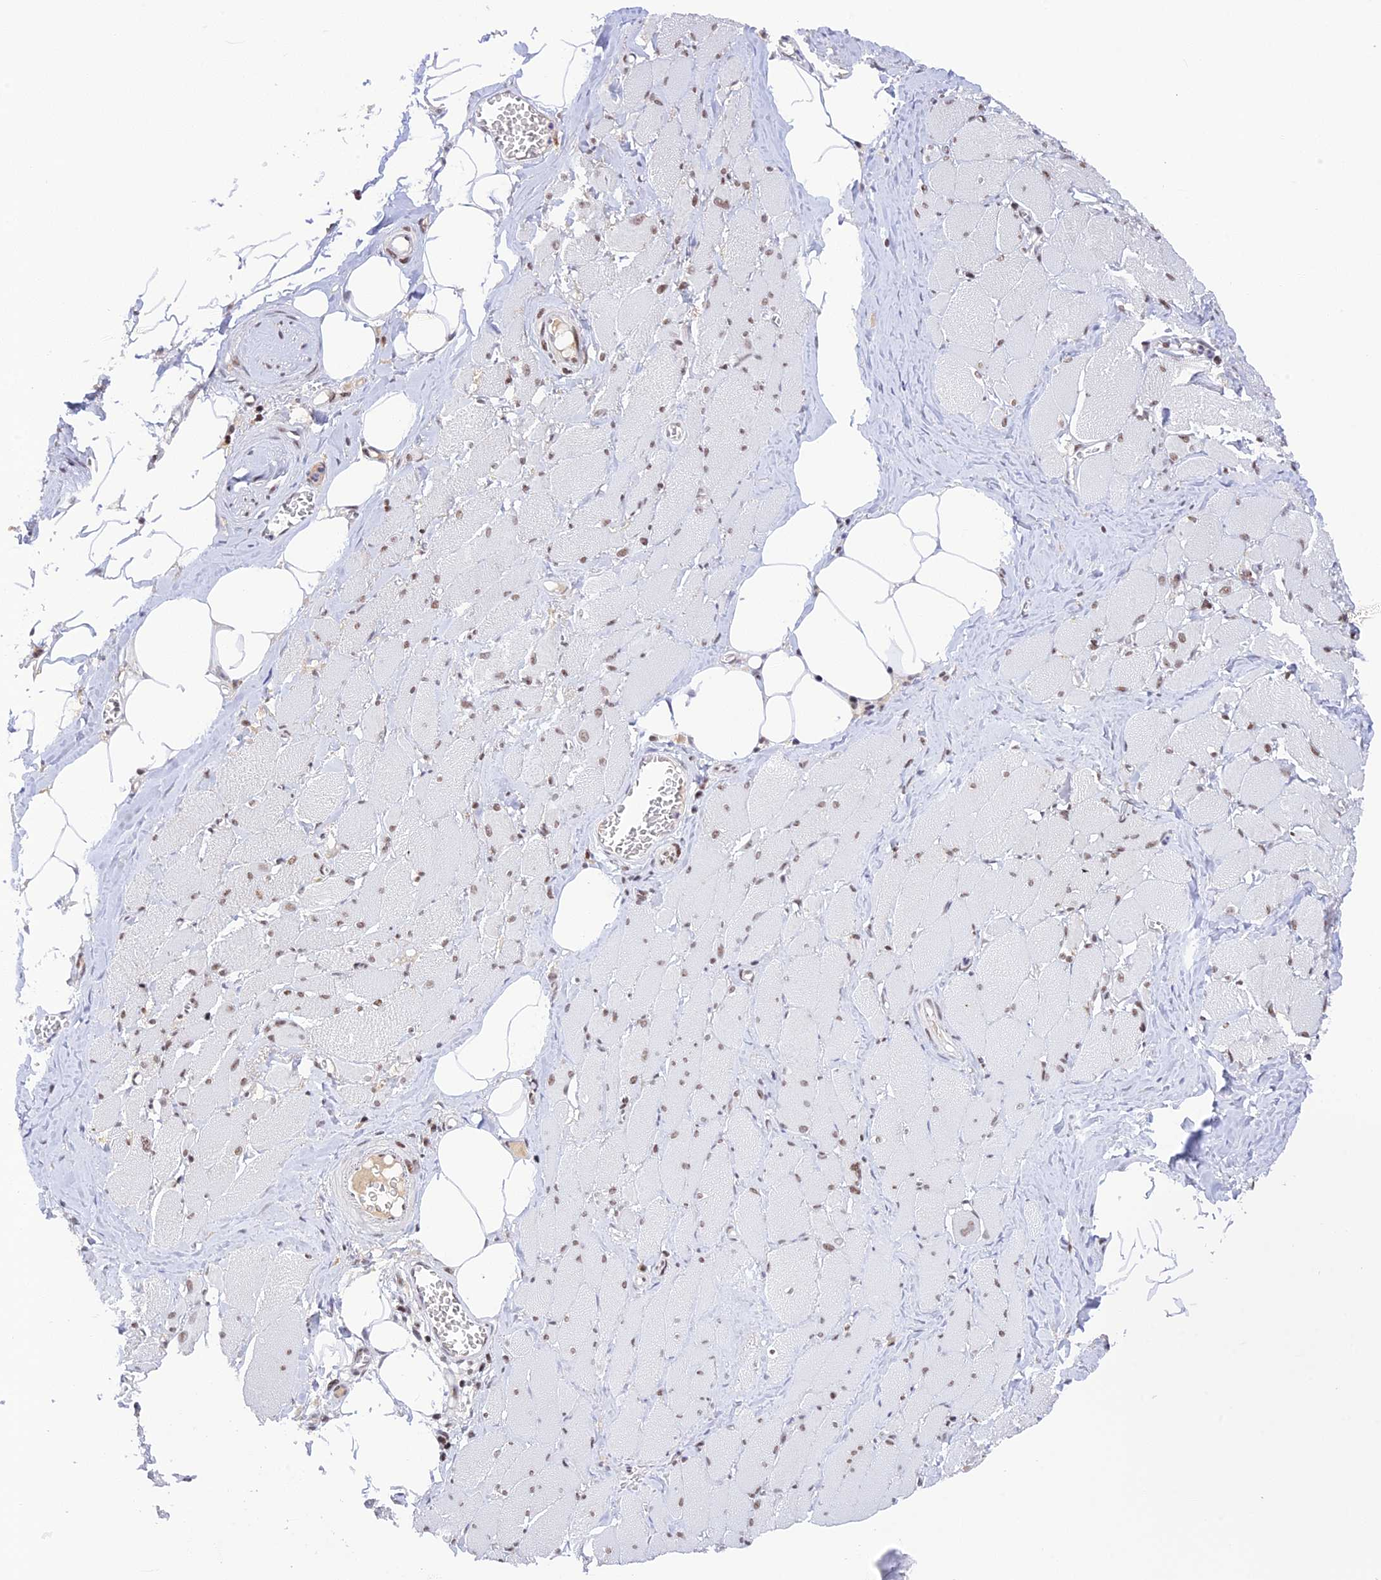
{"staining": {"intensity": "moderate", "quantity": "25%-75%", "location": "nuclear"}, "tissue": "skeletal muscle", "cell_type": "Myocytes", "image_type": "normal", "snomed": [{"axis": "morphology", "description": "Normal tissue, NOS"}, {"axis": "morphology", "description": "Basal cell carcinoma"}, {"axis": "topography", "description": "Skeletal muscle"}], "caption": "About 25%-75% of myocytes in benign skeletal muscle exhibit moderate nuclear protein expression as visualized by brown immunohistochemical staining.", "gene": "THAP11", "patient": {"sex": "female", "age": 64}}